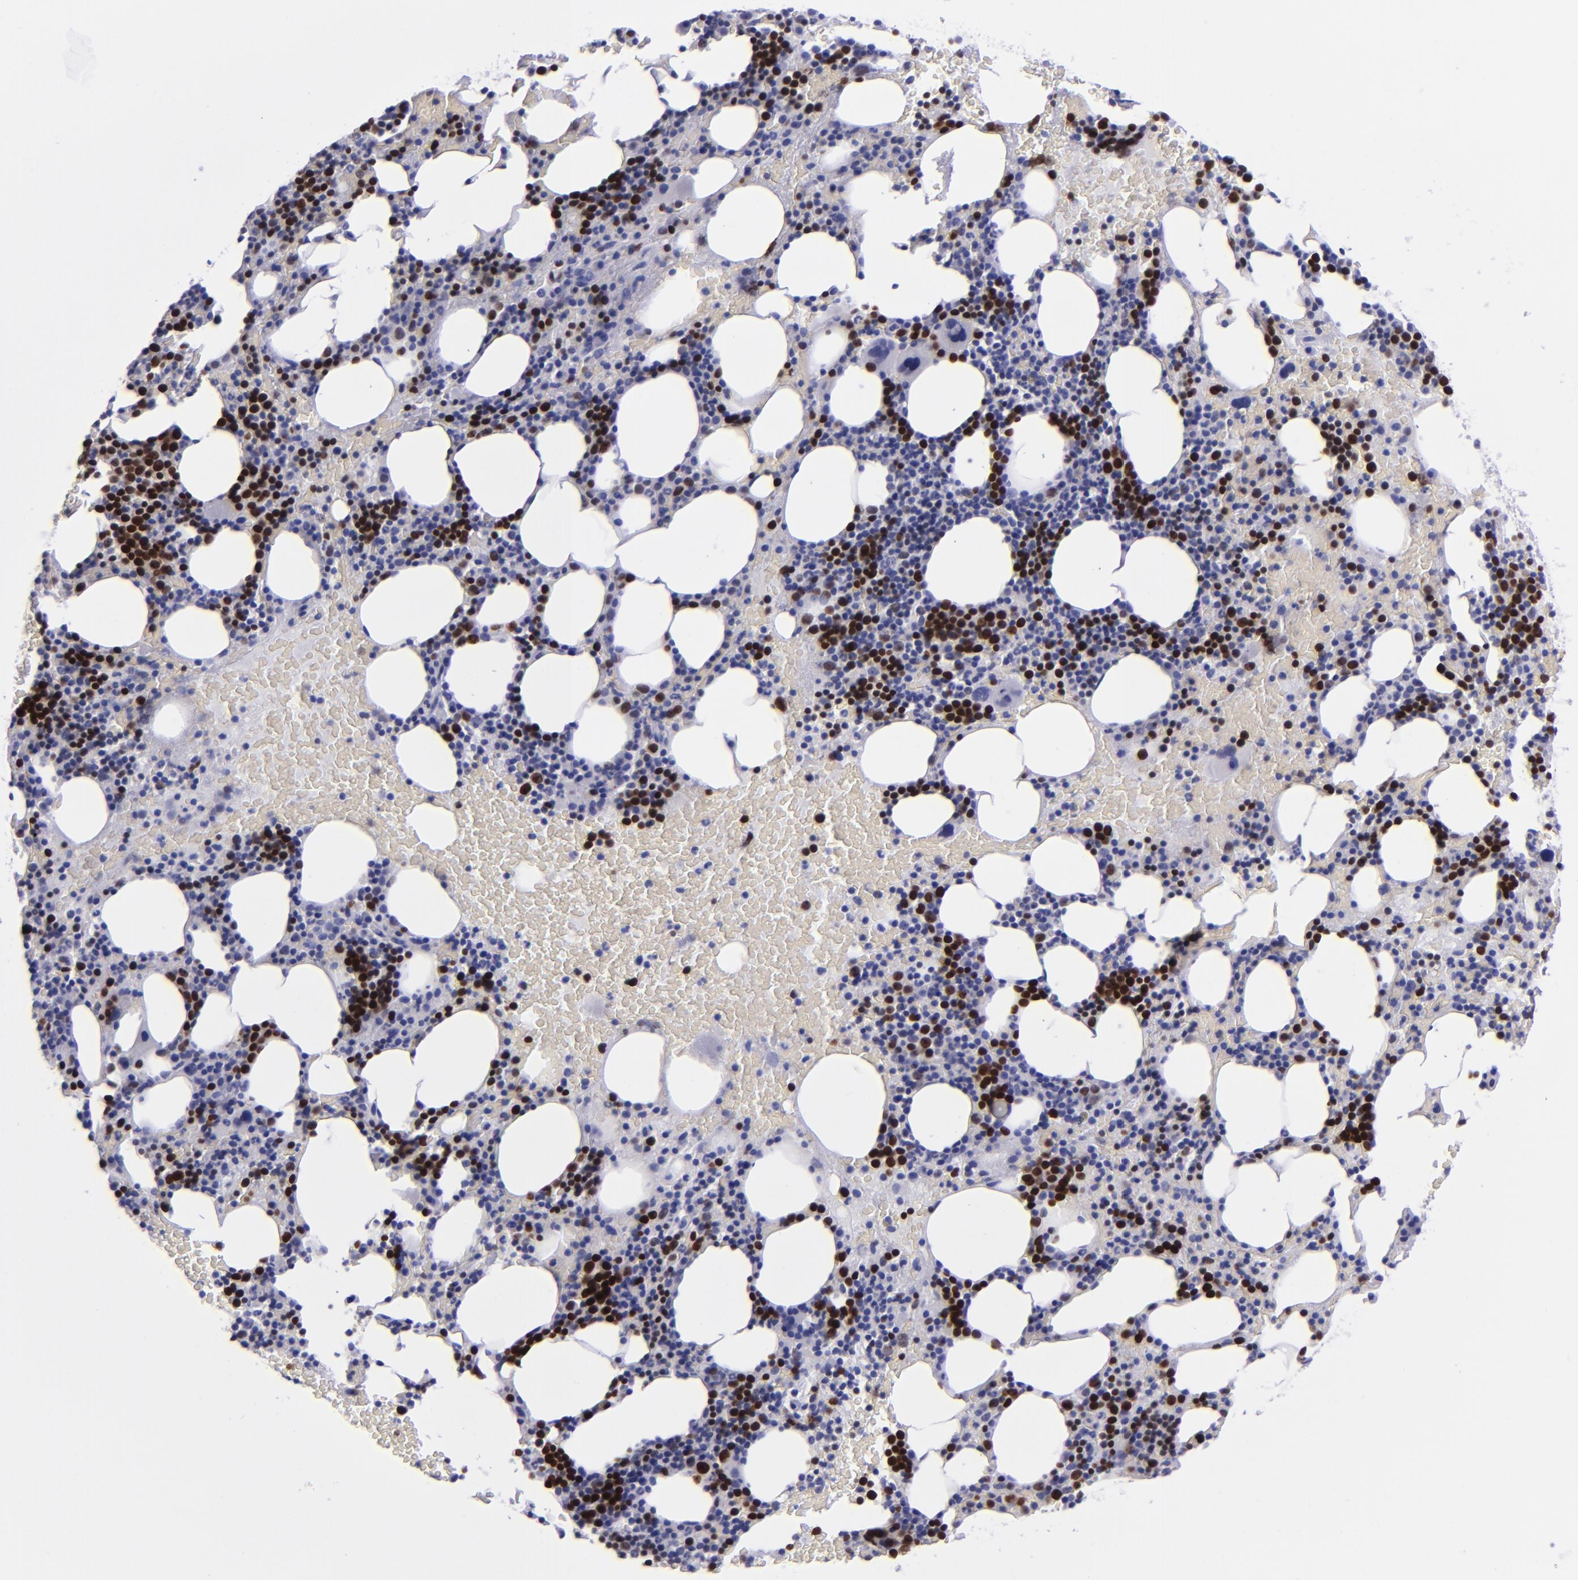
{"staining": {"intensity": "strong", "quantity": "25%-75%", "location": "nuclear"}, "tissue": "bone marrow", "cell_type": "Hematopoietic cells", "image_type": "normal", "snomed": [{"axis": "morphology", "description": "Normal tissue, NOS"}, {"axis": "topography", "description": "Bone marrow"}], "caption": "Protein expression analysis of unremarkable human bone marrow reveals strong nuclear staining in about 25%-75% of hematopoietic cells. Immunohistochemistry (ihc) stains the protein of interest in brown and the nuclei are stained blue.", "gene": "TOP2A", "patient": {"sex": "male", "age": 86}}